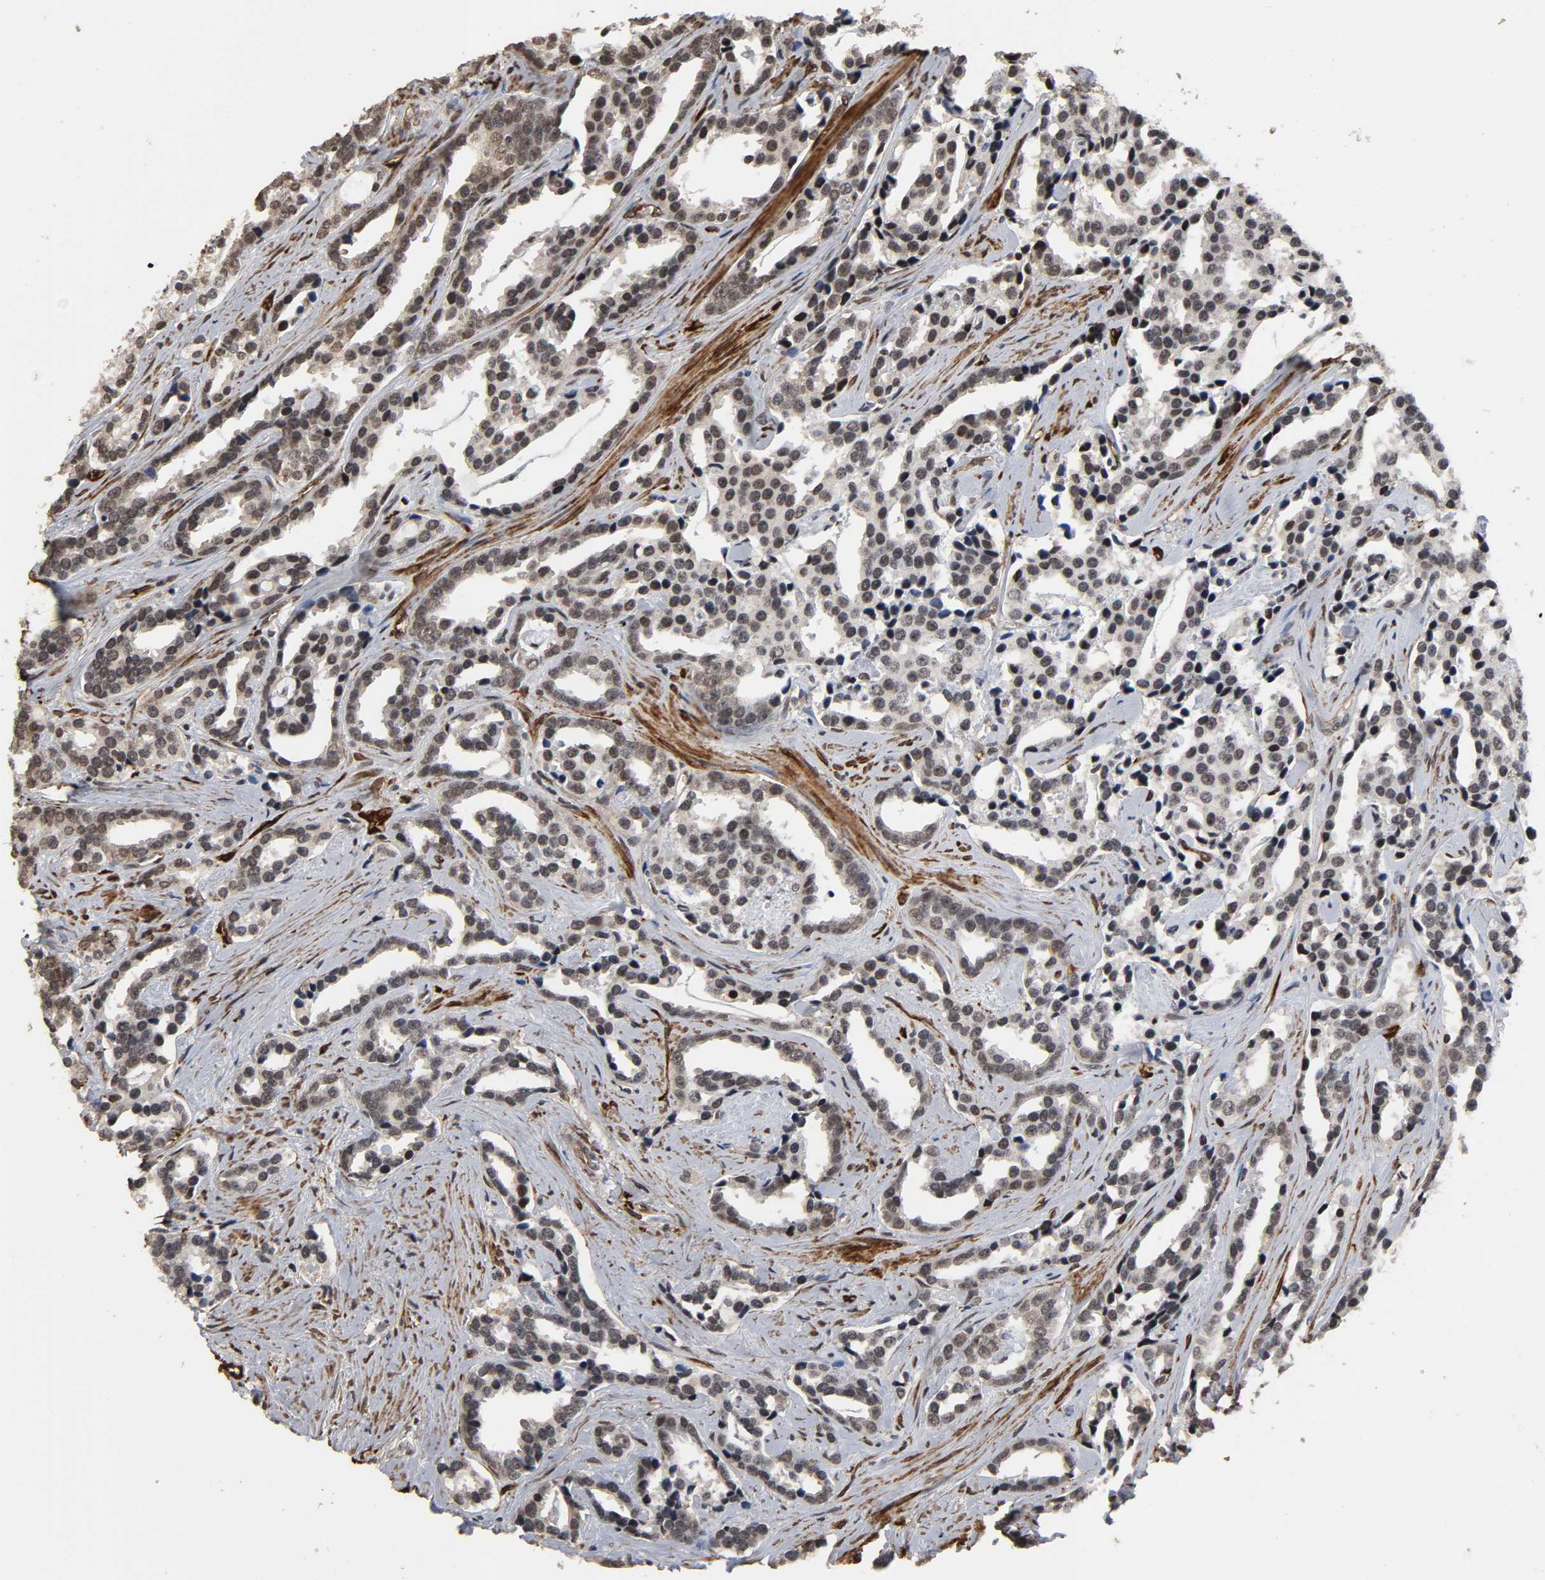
{"staining": {"intensity": "moderate", "quantity": "25%-75%", "location": "cytoplasmic/membranous,nuclear"}, "tissue": "prostate cancer", "cell_type": "Tumor cells", "image_type": "cancer", "snomed": [{"axis": "morphology", "description": "Adenocarcinoma, High grade"}, {"axis": "topography", "description": "Prostate"}], "caption": "Protein staining of adenocarcinoma (high-grade) (prostate) tissue demonstrates moderate cytoplasmic/membranous and nuclear positivity in approximately 25%-75% of tumor cells.", "gene": "AHNAK2", "patient": {"sex": "male", "age": 67}}